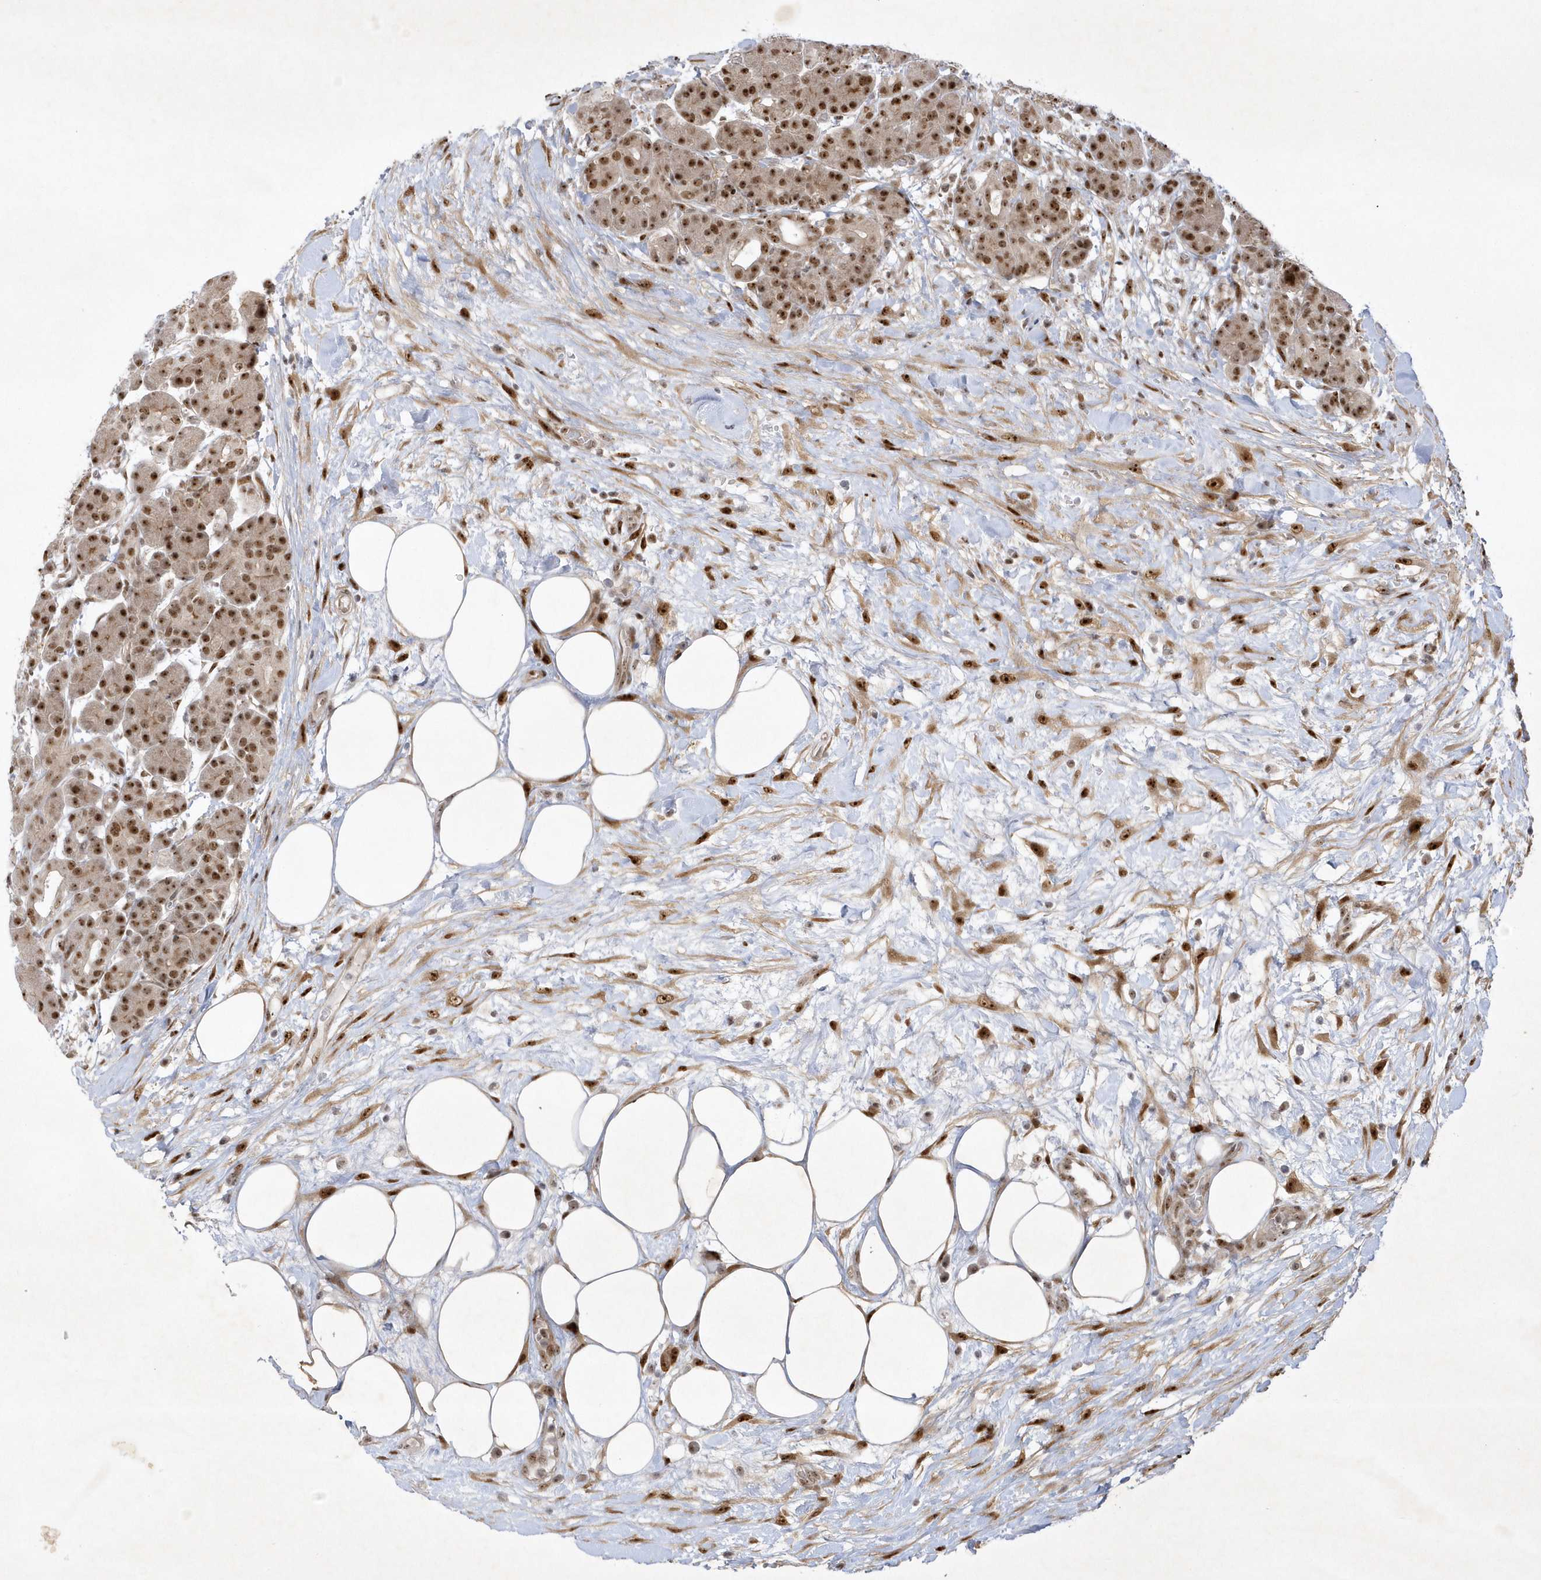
{"staining": {"intensity": "strong", "quantity": ">75%", "location": "nuclear"}, "tissue": "pancreas", "cell_type": "Exocrine glandular cells", "image_type": "normal", "snomed": [{"axis": "morphology", "description": "Normal tissue, NOS"}, {"axis": "topography", "description": "Pancreas"}], "caption": "Human pancreas stained for a protein (brown) displays strong nuclear positive positivity in about >75% of exocrine glandular cells.", "gene": "NPM3", "patient": {"sex": "male", "age": 63}}